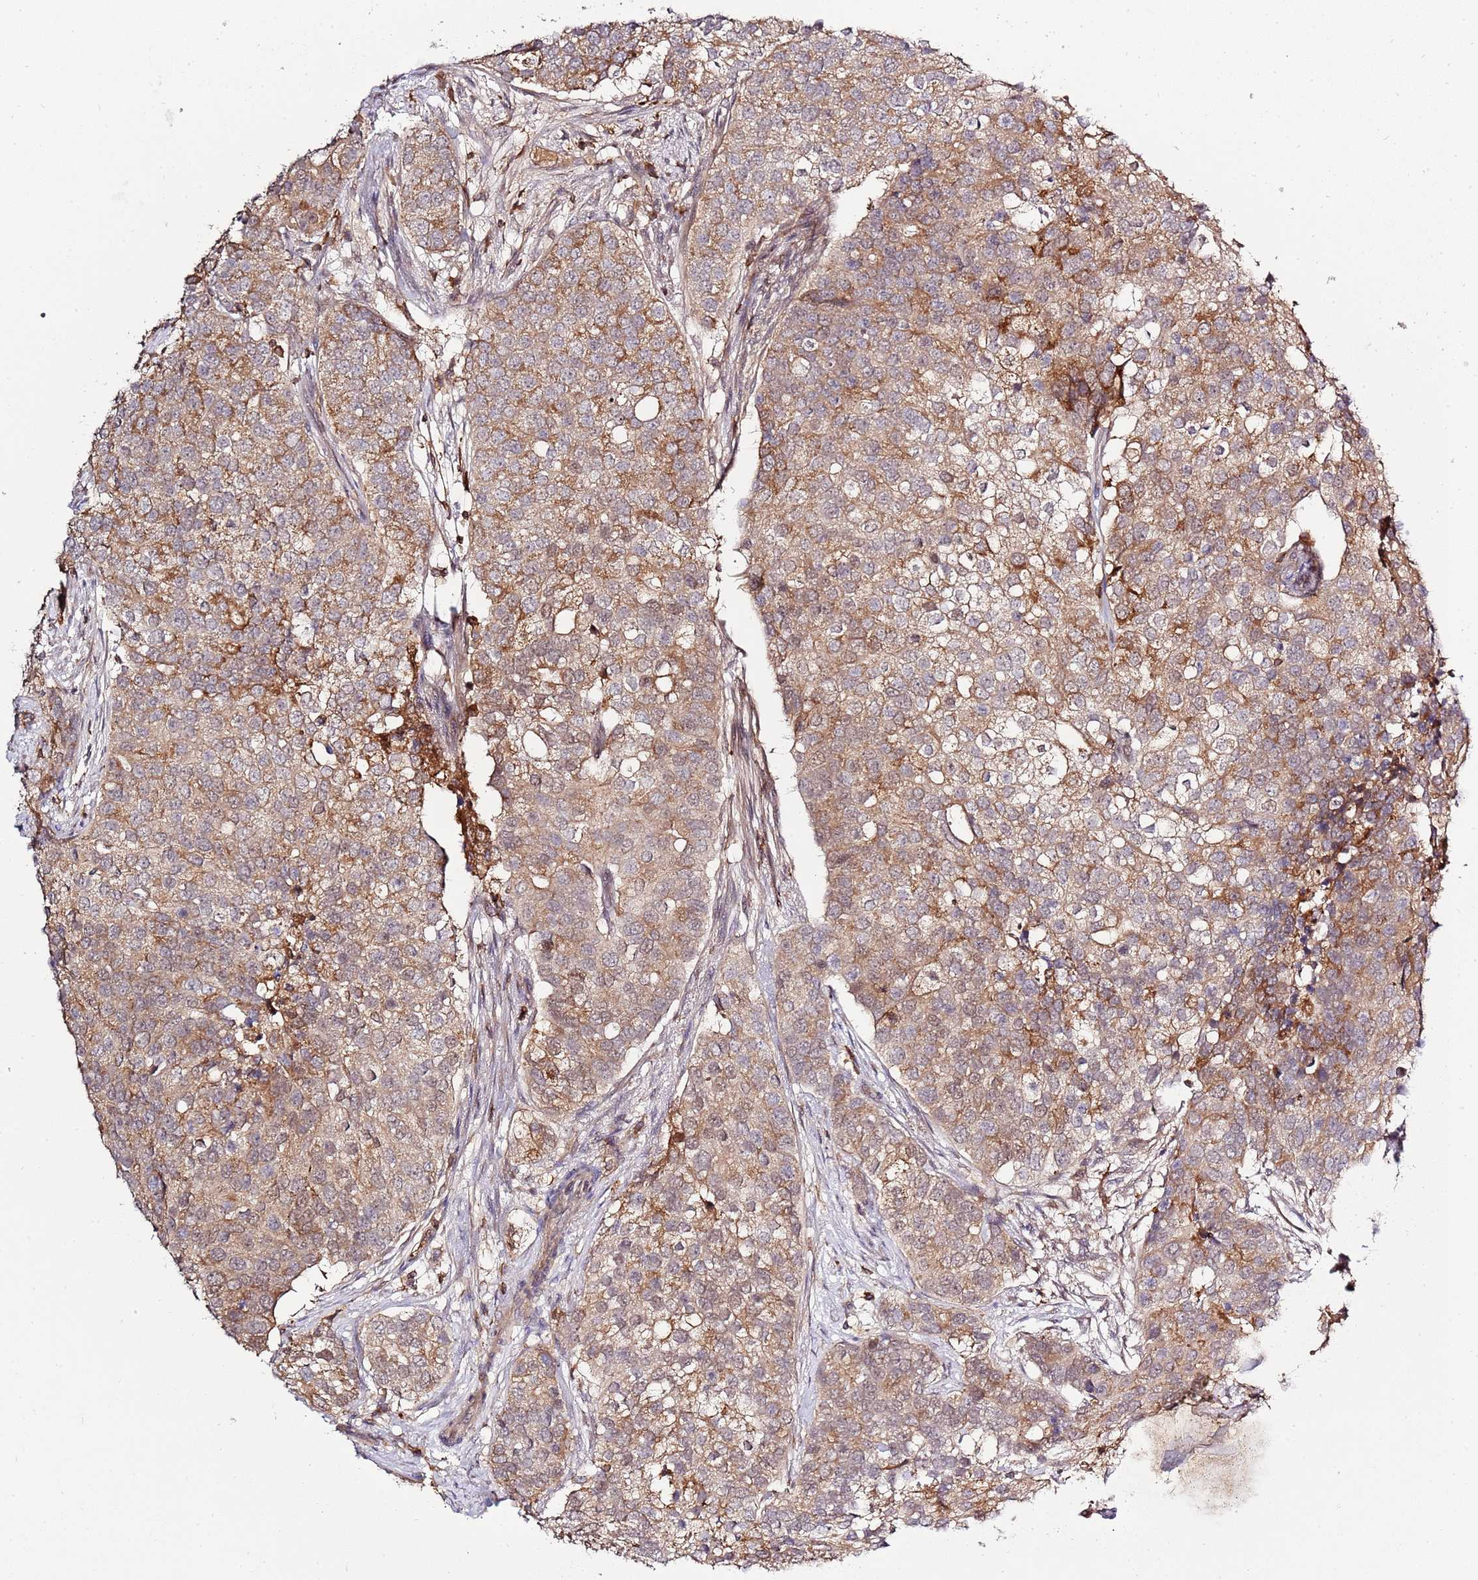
{"staining": {"intensity": "moderate", "quantity": ">75%", "location": "cytoplasmic/membranous"}, "tissue": "prostate cancer", "cell_type": "Tumor cells", "image_type": "cancer", "snomed": [{"axis": "morphology", "description": "Adenocarcinoma, High grade"}, {"axis": "topography", "description": "Prostate"}], "caption": "Protein staining of prostate cancer (high-grade adenocarcinoma) tissue shows moderate cytoplasmic/membranous expression in about >75% of tumor cells.", "gene": "ZNF624", "patient": {"sex": "male", "age": 62}}